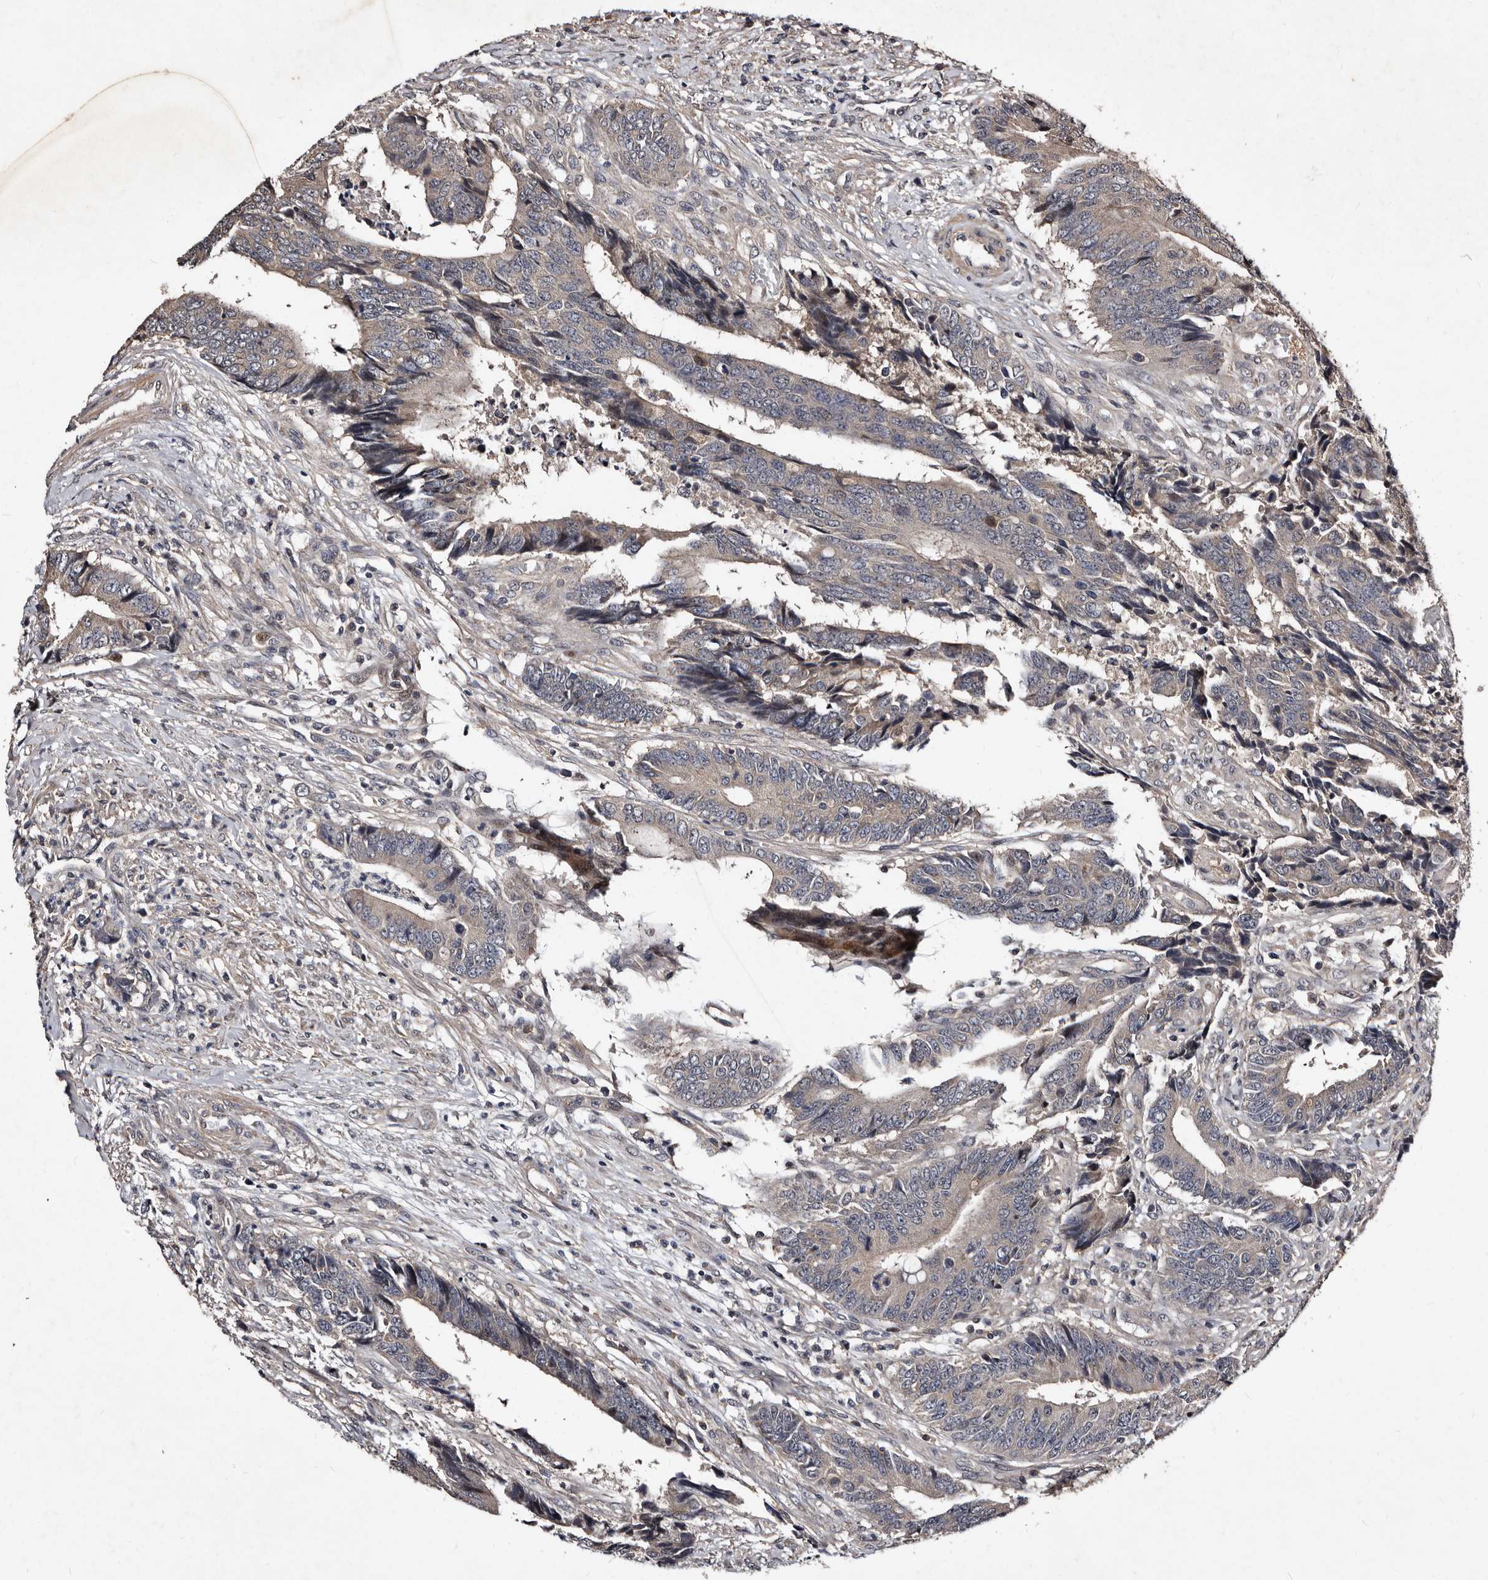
{"staining": {"intensity": "negative", "quantity": "none", "location": "none"}, "tissue": "colorectal cancer", "cell_type": "Tumor cells", "image_type": "cancer", "snomed": [{"axis": "morphology", "description": "Adenocarcinoma, NOS"}, {"axis": "topography", "description": "Rectum"}], "caption": "Immunohistochemical staining of colorectal cancer (adenocarcinoma) demonstrates no significant staining in tumor cells. Brightfield microscopy of immunohistochemistry (IHC) stained with DAB (3,3'-diaminobenzidine) (brown) and hematoxylin (blue), captured at high magnification.", "gene": "MKRN3", "patient": {"sex": "male", "age": 84}}